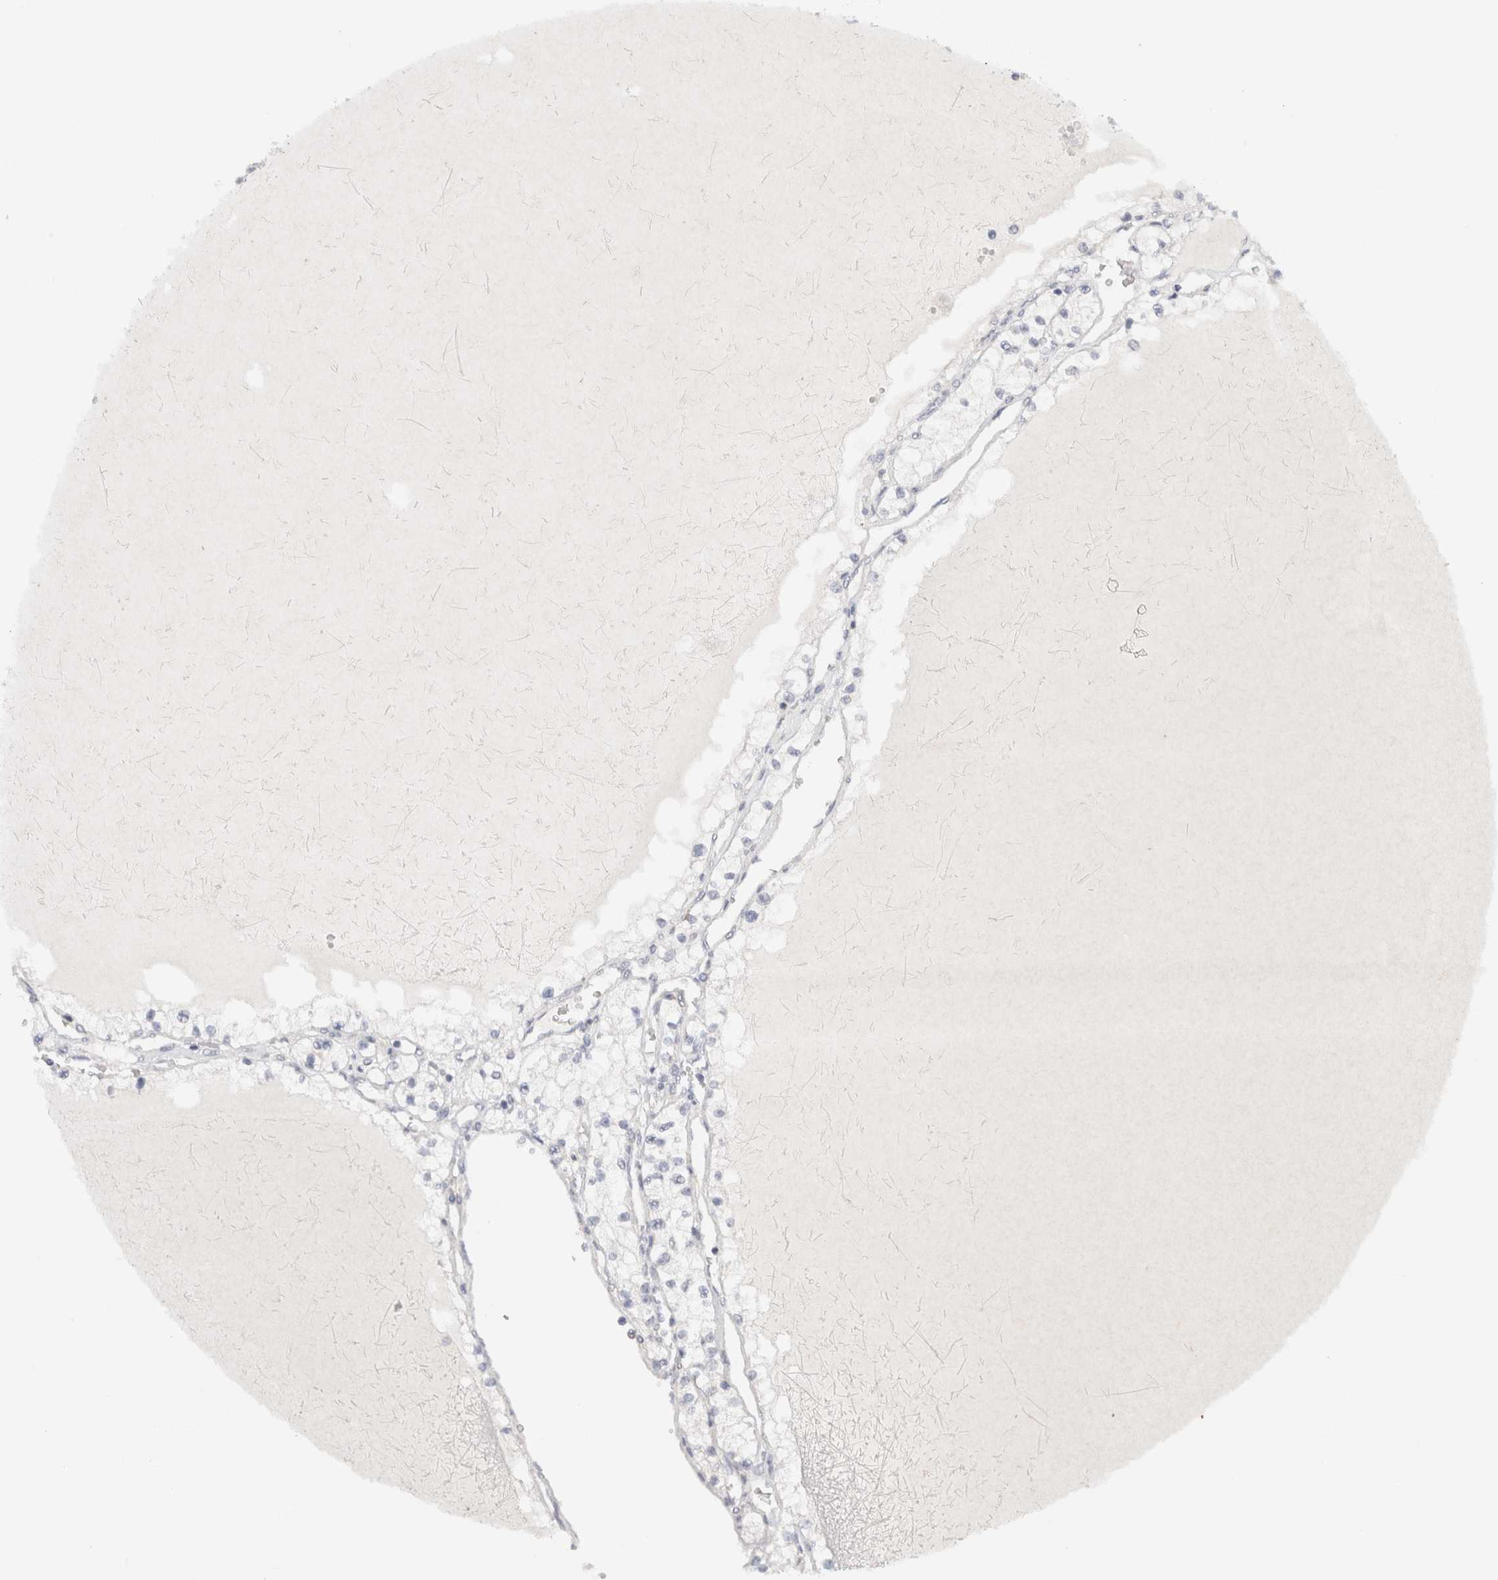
{"staining": {"intensity": "negative", "quantity": "none", "location": "none"}, "tissue": "renal cancer", "cell_type": "Tumor cells", "image_type": "cancer", "snomed": [{"axis": "morphology", "description": "Adenocarcinoma, NOS"}, {"axis": "topography", "description": "Kidney"}], "caption": "Tumor cells are negative for protein expression in human renal adenocarcinoma. (DAB (3,3'-diaminobenzidine) IHC with hematoxylin counter stain).", "gene": "CHRM4", "patient": {"sex": "male", "age": 68}}